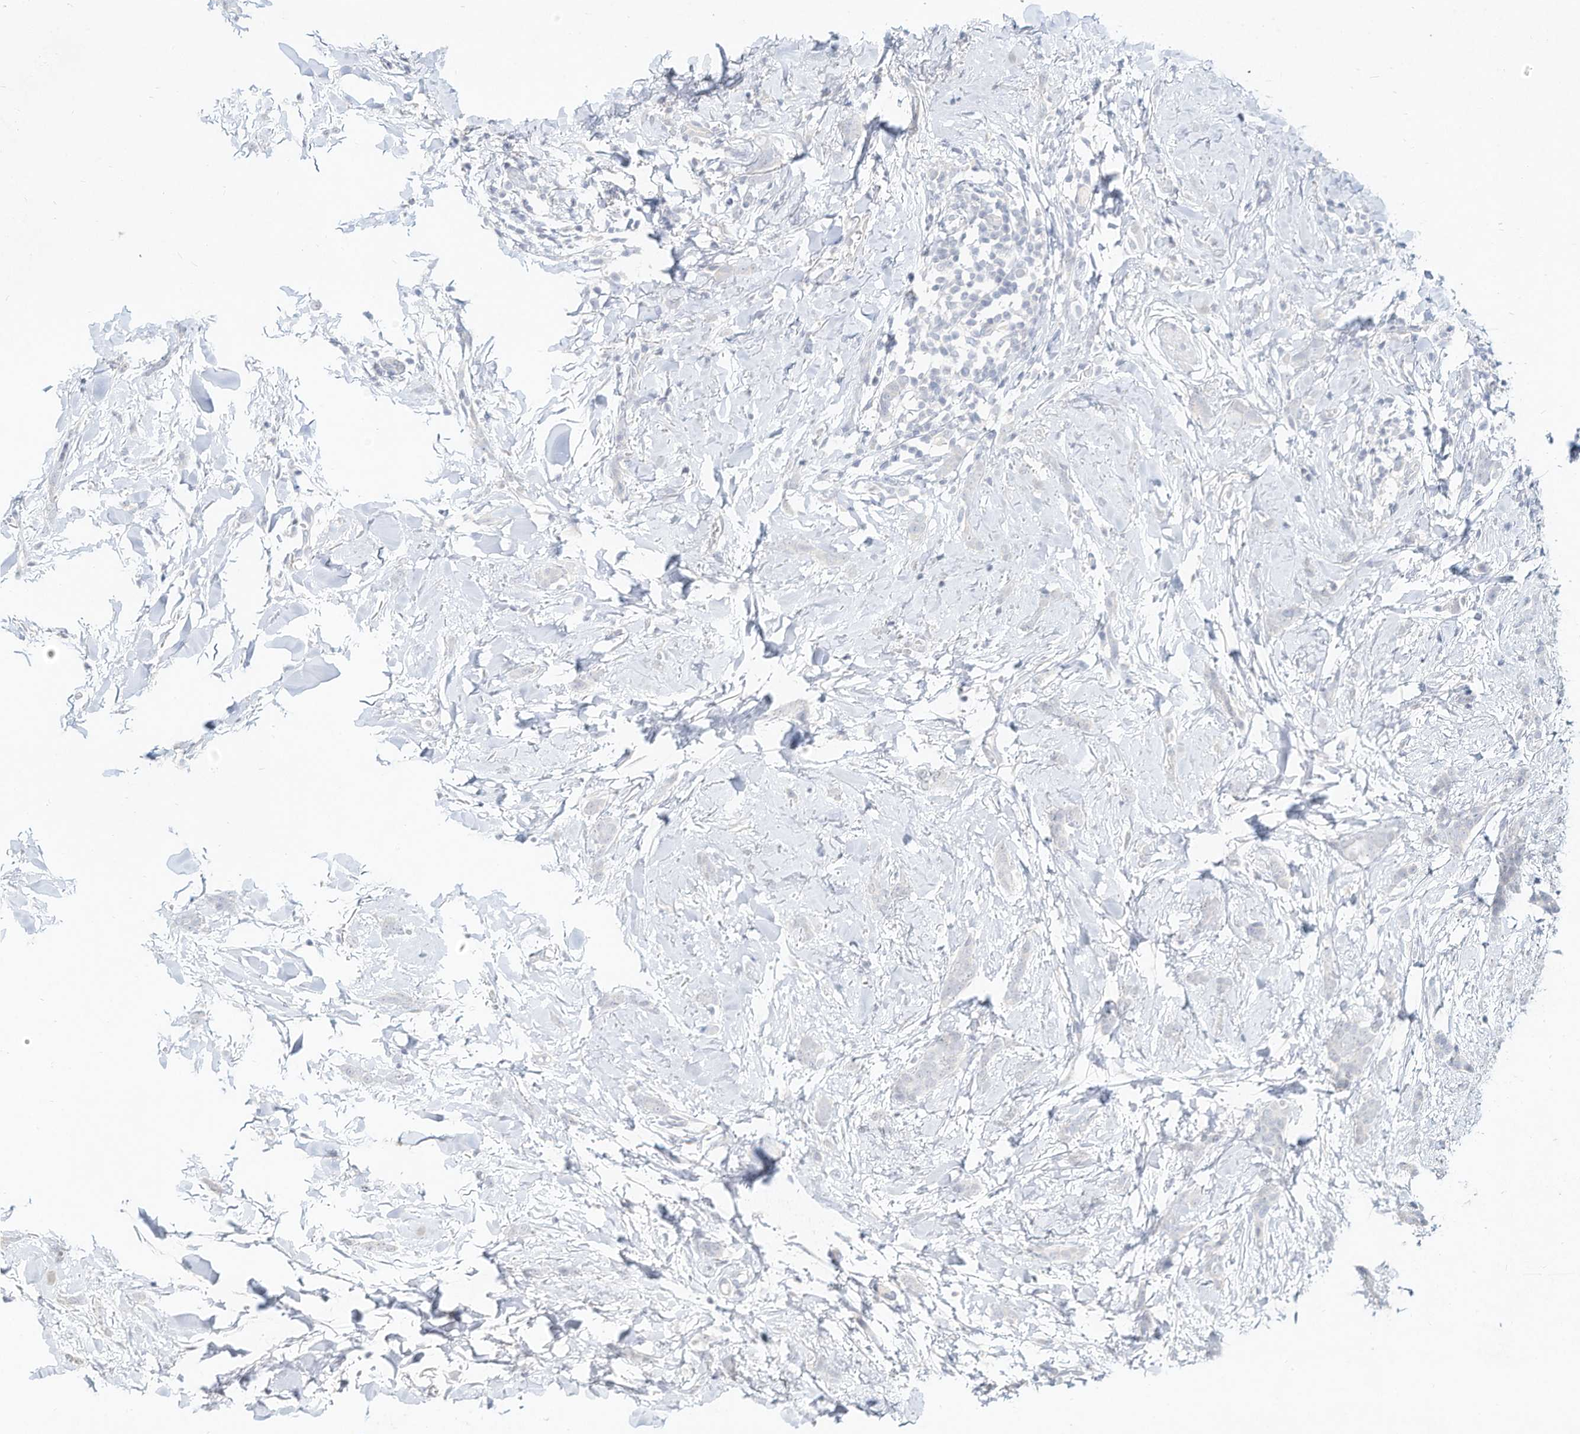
{"staining": {"intensity": "negative", "quantity": "none", "location": "none"}, "tissue": "breast cancer", "cell_type": "Tumor cells", "image_type": "cancer", "snomed": [{"axis": "morphology", "description": "Lobular carcinoma"}, {"axis": "topography", "description": "Skin"}, {"axis": "topography", "description": "Breast"}], "caption": "This histopathology image is of lobular carcinoma (breast) stained with immunohistochemistry to label a protein in brown with the nuclei are counter-stained blue. There is no expression in tumor cells.", "gene": "DYNC1I2", "patient": {"sex": "female", "age": 46}}